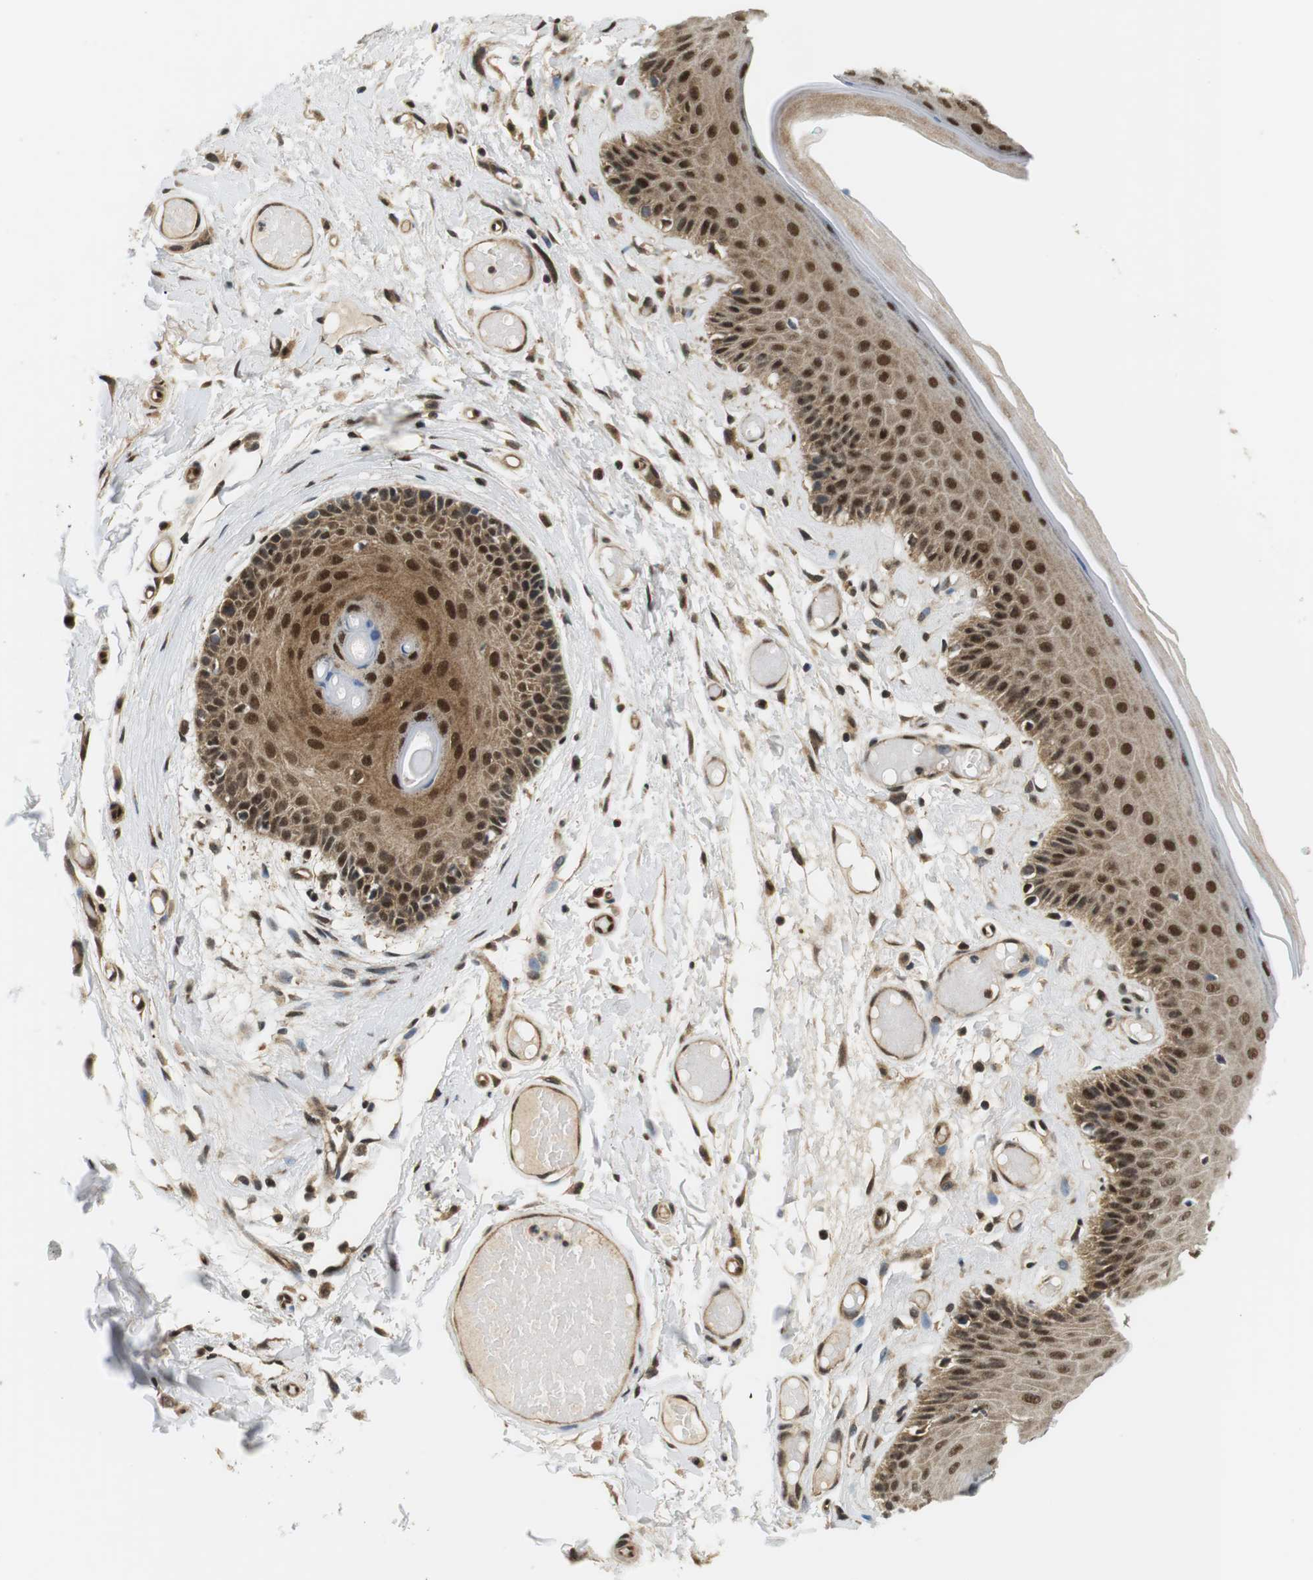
{"staining": {"intensity": "strong", "quantity": ">75%", "location": "cytoplasmic/membranous,nuclear"}, "tissue": "skin", "cell_type": "Epidermal cells", "image_type": "normal", "snomed": [{"axis": "morphology", "description": "Normal tissue, NOS"}, {"axis": "topography", "description": "Vulva"}], "caption": "A high amount of strong cytoplasmic/membranous,nuclear expression is present in about >75% of epidermal cells in unremarkable skin.", "gene": "CSNK2B", "patient": {"sex": "female", "age": 73}}